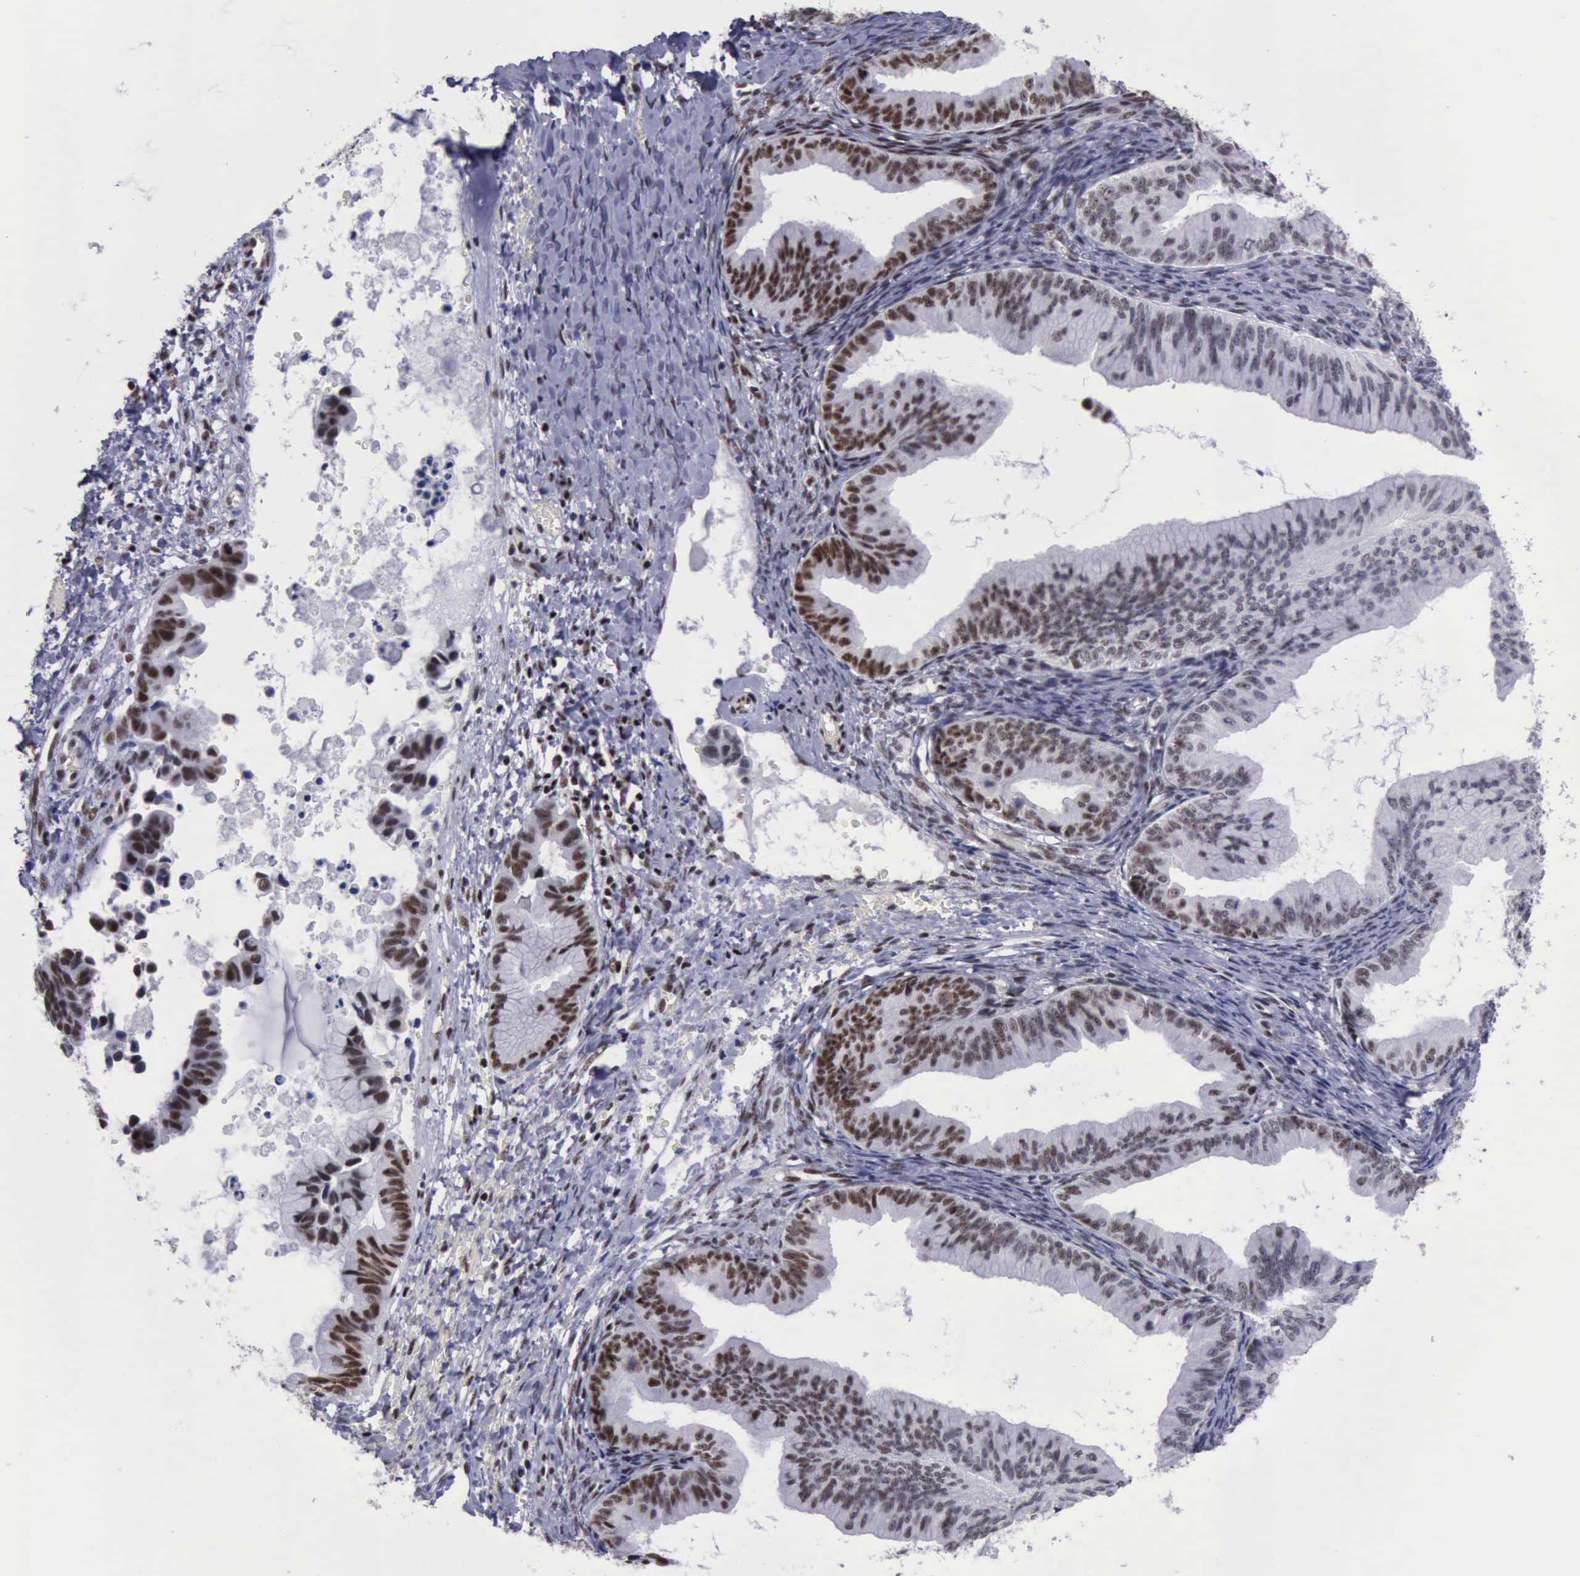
{"staining": {"intensity": "moderate", "quantity": "25%-75%", "location": "nuclear"}, "tissue": "ovarian cancer", "cell_type": "Tumor cells", "image_type": "cancer", "snomed": [{"axis": "morphology", "description": "Cystadenocarcinoma, mucinous, NOS"}, {"axis": "topography", "description": "Ovary"}], "caption": "There is medium levels of moderate nuclear expression in tumor cells of mucinous cystadenocarcinoma (ovarian), as demonstrated by immunohistochemical staining (brown color).", "gene": "YY1", "patient": {"sex": "female", "age": 36}}